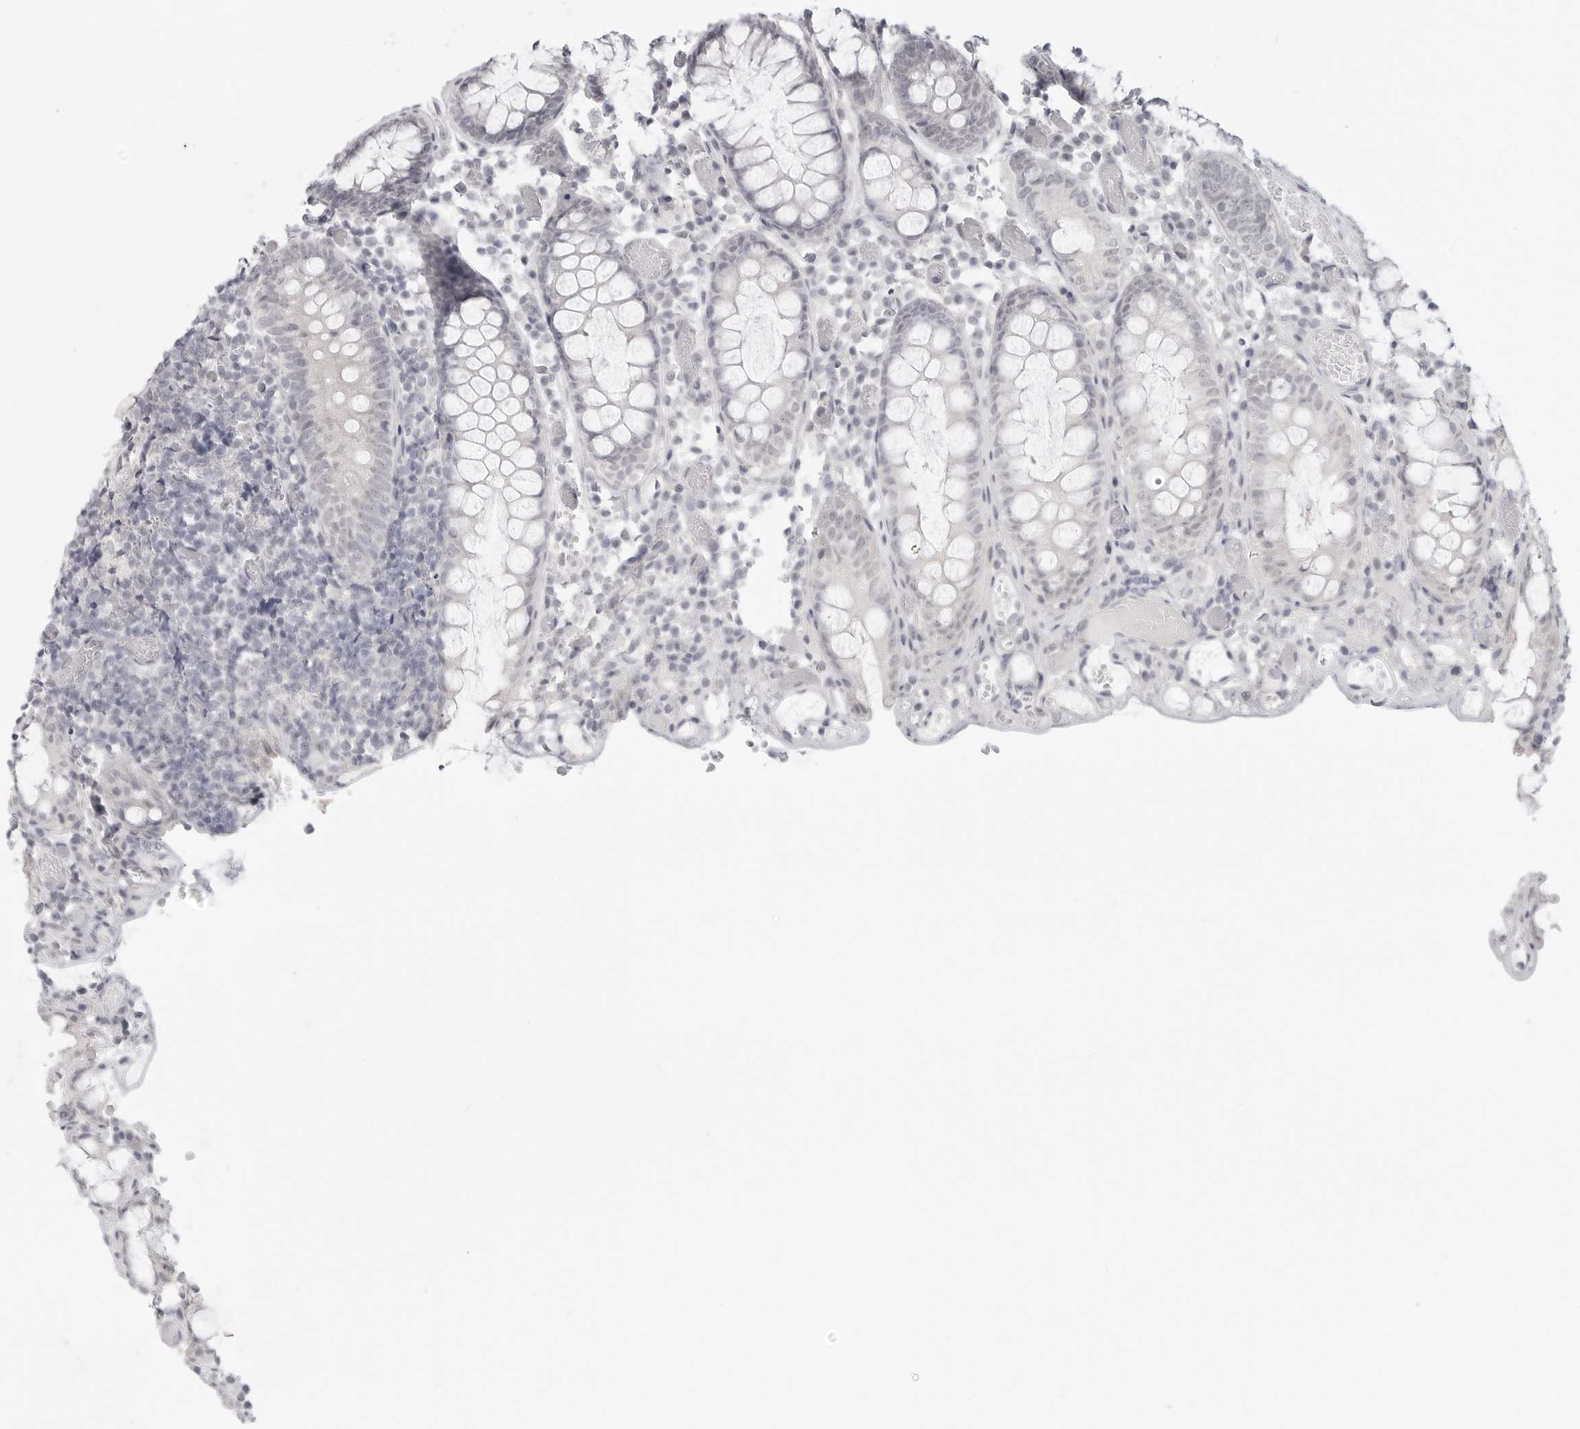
{"staining": {"intensity": "negative", "quantity": "none", "location": "none"}, "tissue": "colon", "cell_type": "Endothelial cells", "image_type": "normal", "snomed": [{"axis": "morphology", "description": "Normal tissue, NOS"}, {"axis": "topography", "description": "Colon"}], "caption": "Endothelial cells show no significant positivity in unremarkable colon. The staining is performed using DAB (3,3'-diaminobenzidine) brown chromogen with nuclei counter-stained in using hematoxylin.", "gene": "KLK11", "patient": {"sex": "male", "age": 14}}